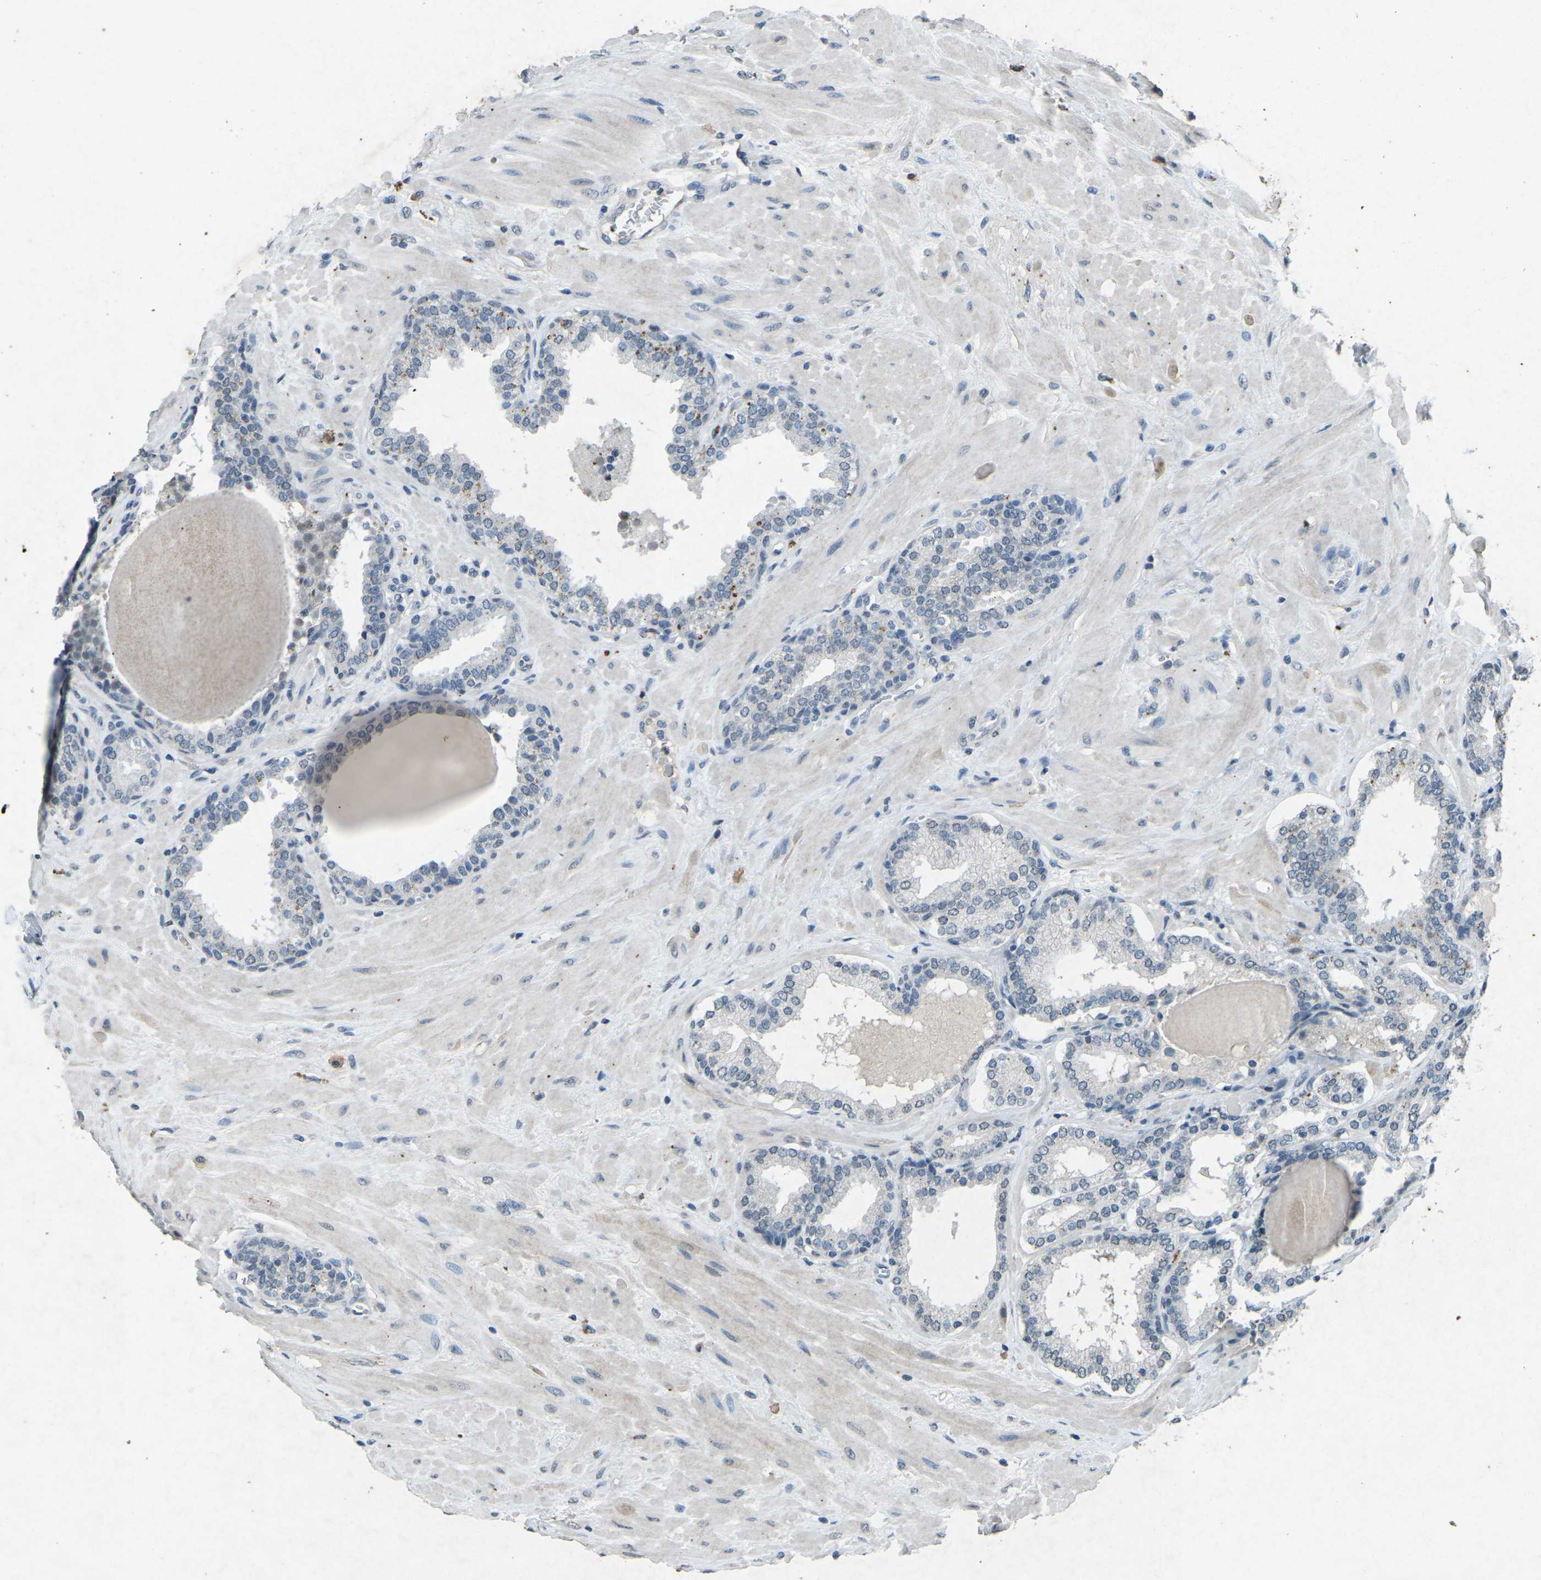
{"staining": {"intensity": "negative", "quantity": "none", "location": "none"}, "tissue": "prostate", "cell_type": "Glandular cells", "image_type": "normal", "snomed": [{"axis": "morphology", "description": "Normal tissue, NOS"}, {"axis": "topography", "description": "Prostate"}], "caption": "Prostate was stained to show a protein in brown. There is no significant positivity in glandular cells. (DAB (3,3'-diaminobenzidine) immunohistochemistry visualized using brightfield microscopy, high magnification).", "gene": "A1BG", "patient": {"sex": "male", "age": 51}}